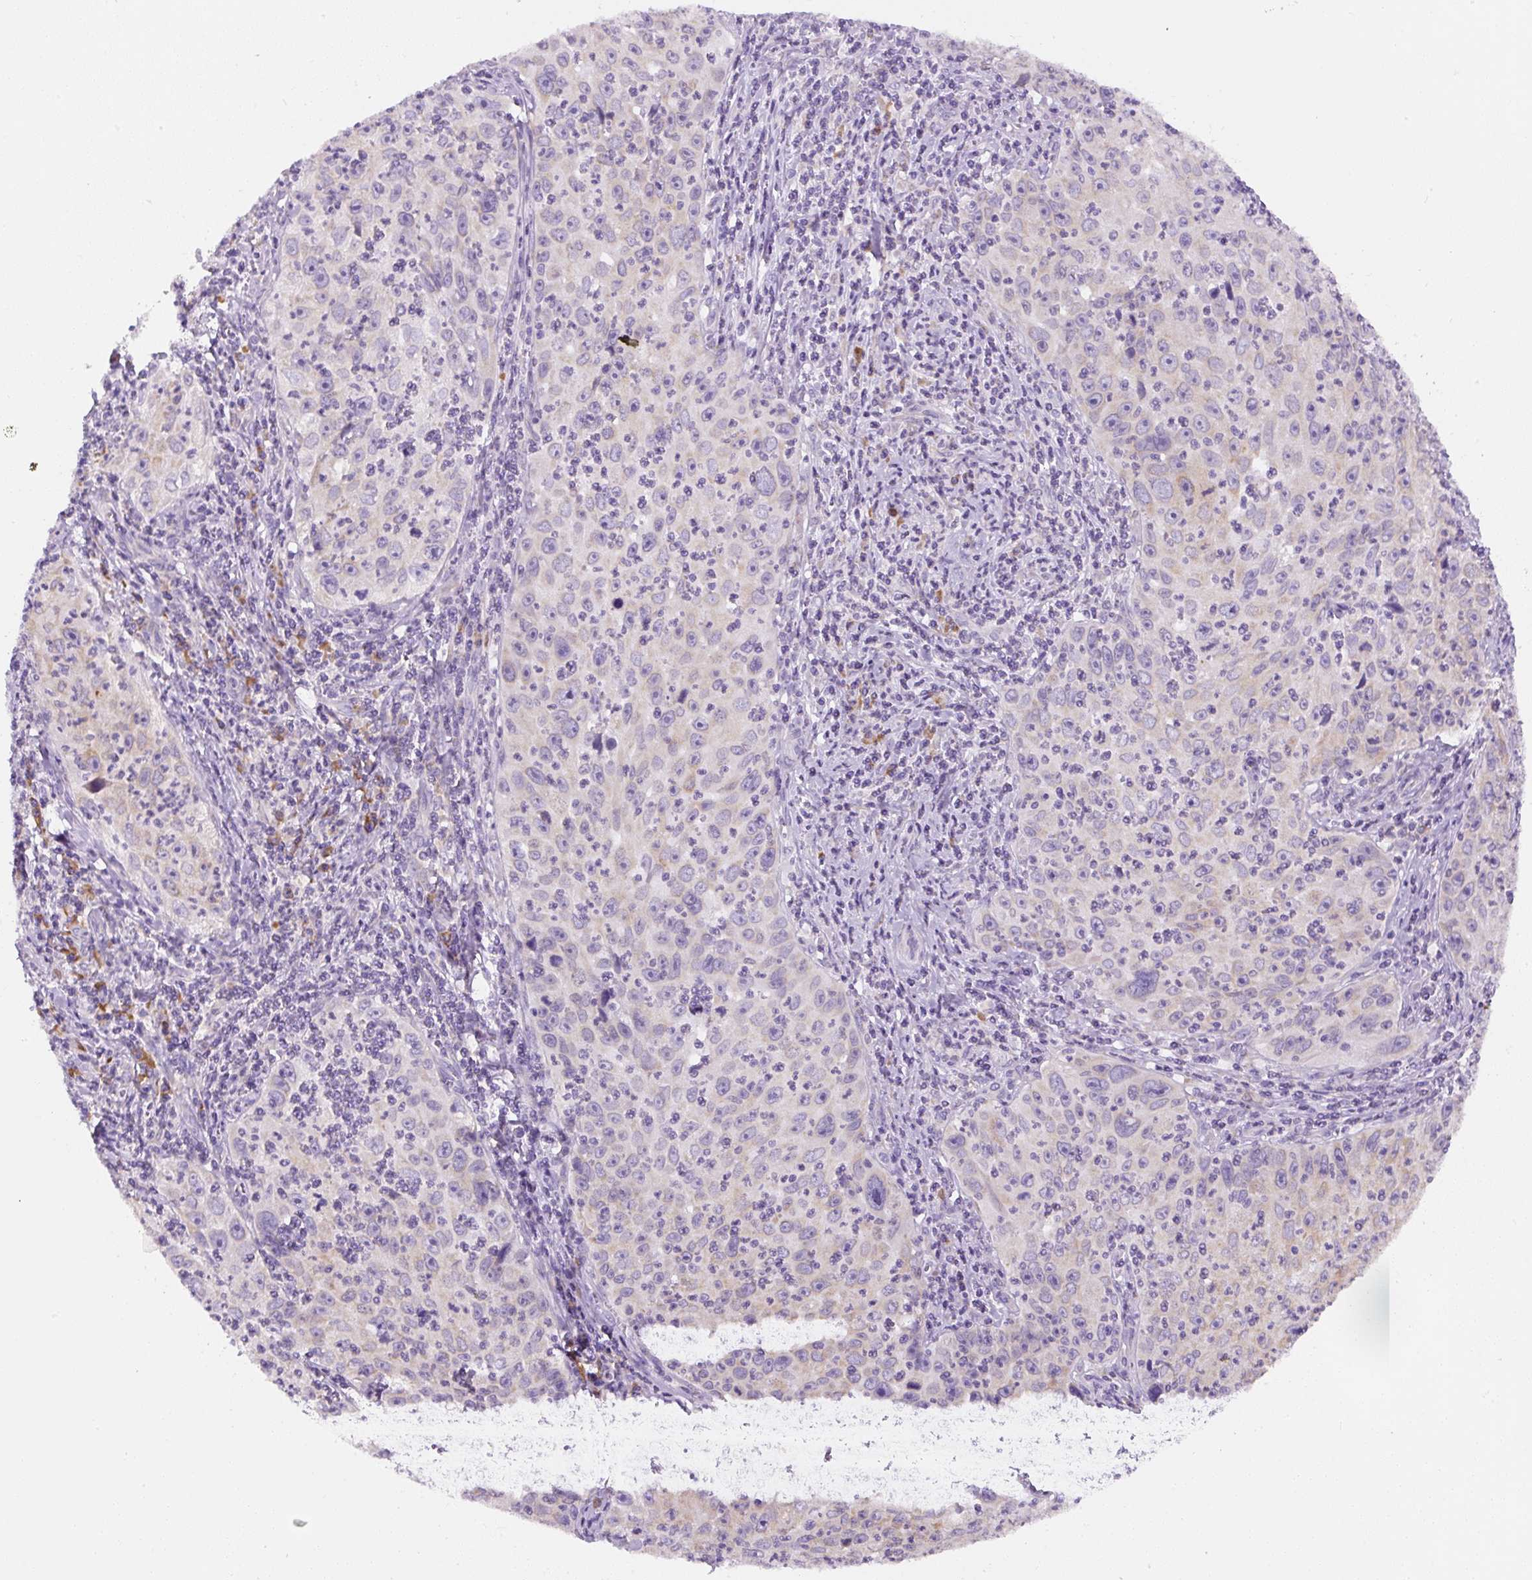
{"staining": {"intensity": "weak", "quantity": "<25%", "location": "cytoplasmic/membranous"}, "tissue": "cervical cancer", "cell_type": "Tumor cells", "image_type": "cancer", "snomed": [{"axis": "morphology", "description": "Squamous cell carcinoma, NOS"}, {"axis": "topography", "description": "Cervix"}], "caption": "Human cervical cancer (squamous cell carcinoma) stained for a protein using immunohistochemistry (IHC) shows no expression in tumor cells.", "gene": "DDOST", "patient": {"sex": "female", "age": 30}}